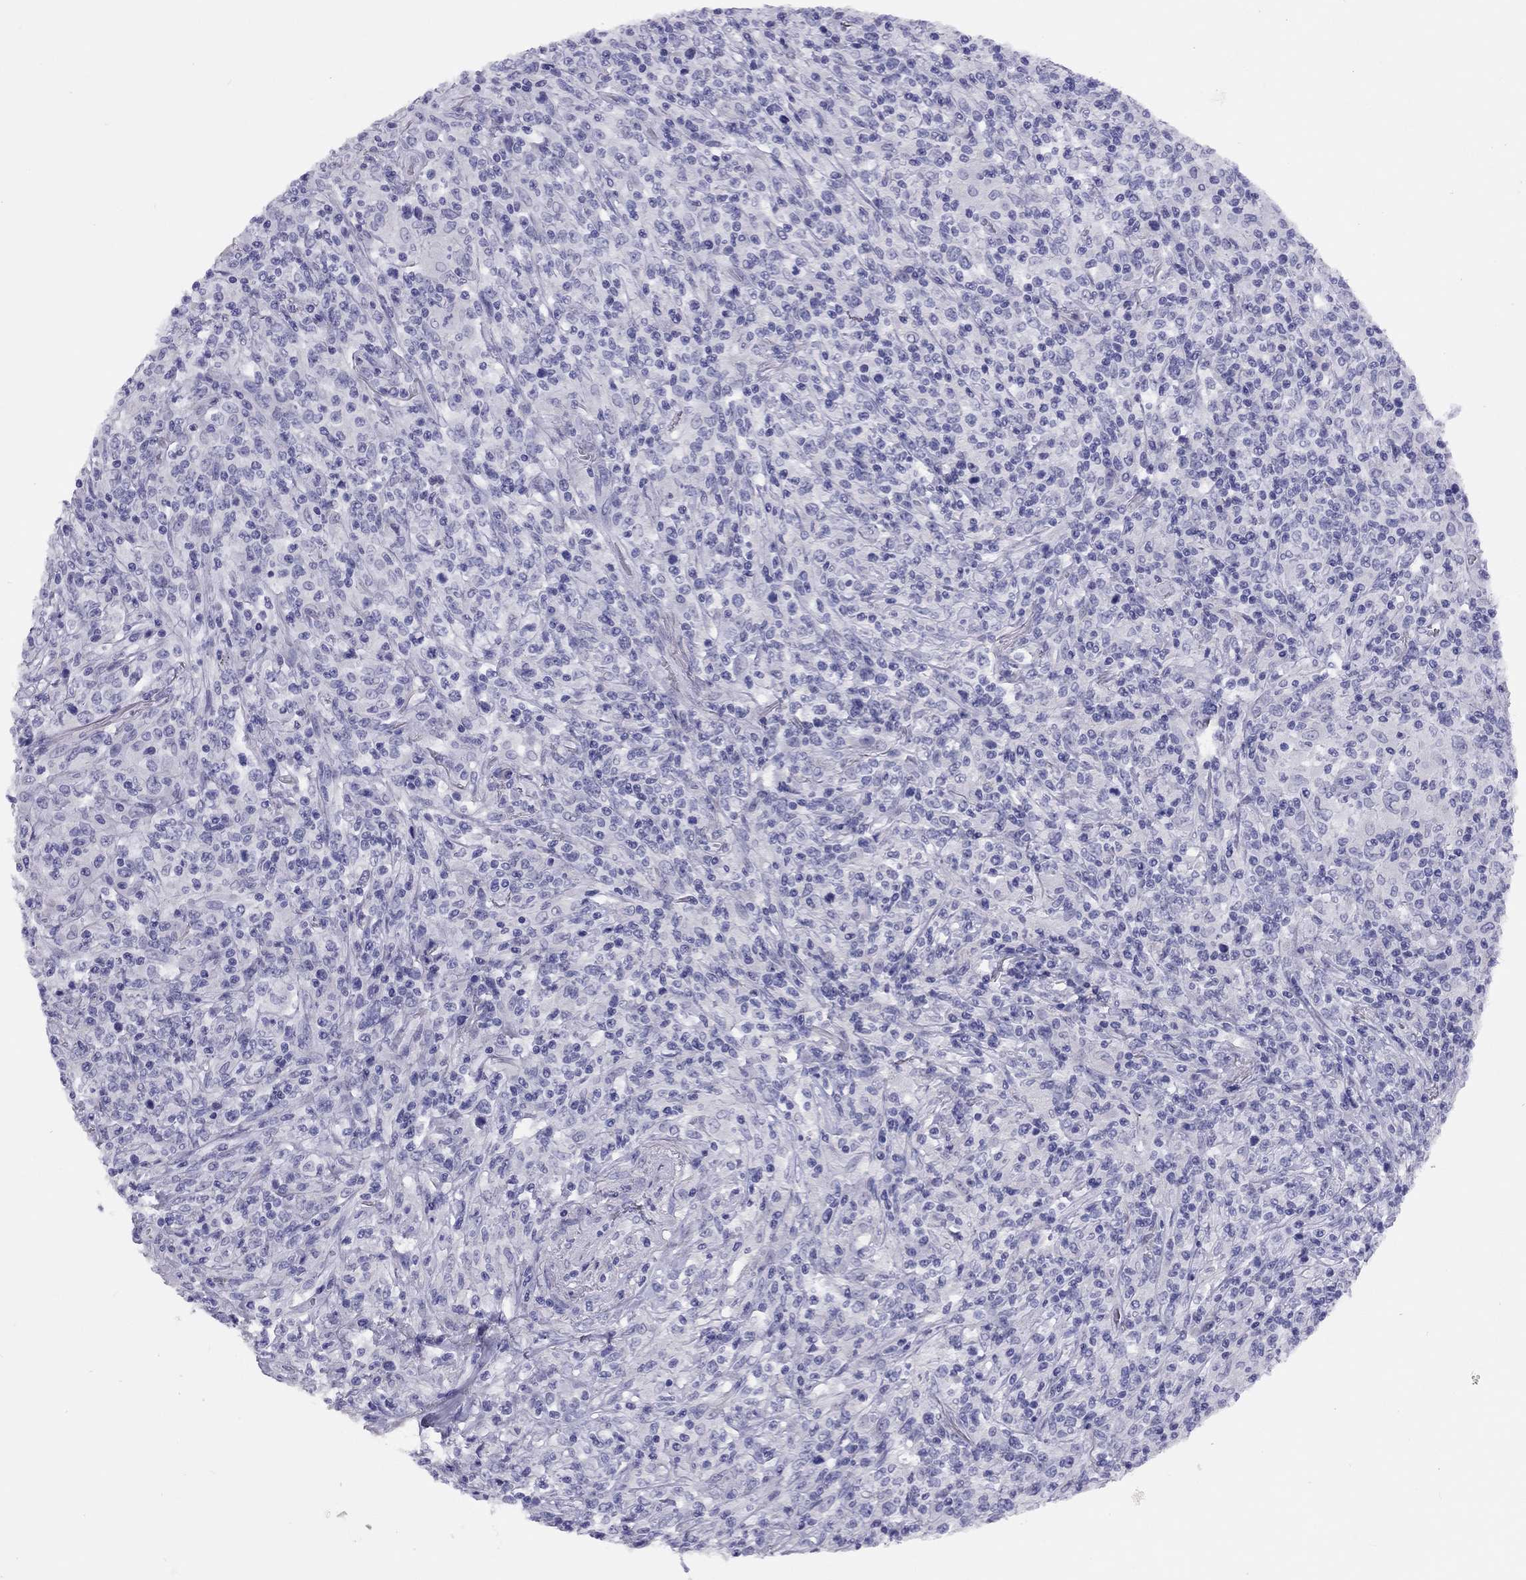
{"staining": {"intensity": "negative", "quantity": "none", "location": "none"}, "tissue": "lymphoma", "cell_type": "Tumor cells", "image_type": "cancer", "snomed": [{"axis": "morphology", "description": "Malignant lymphoma, non-Hodgkin's type, High grade"}, {"axis": "topography", "description": "Lung"}], "caption": "Immunohistochemical staining of human lymphoma displays no significant positivity in tumor cells.", "gene": "LRIT2", "patient": {"sex": "male", "age": 79}}